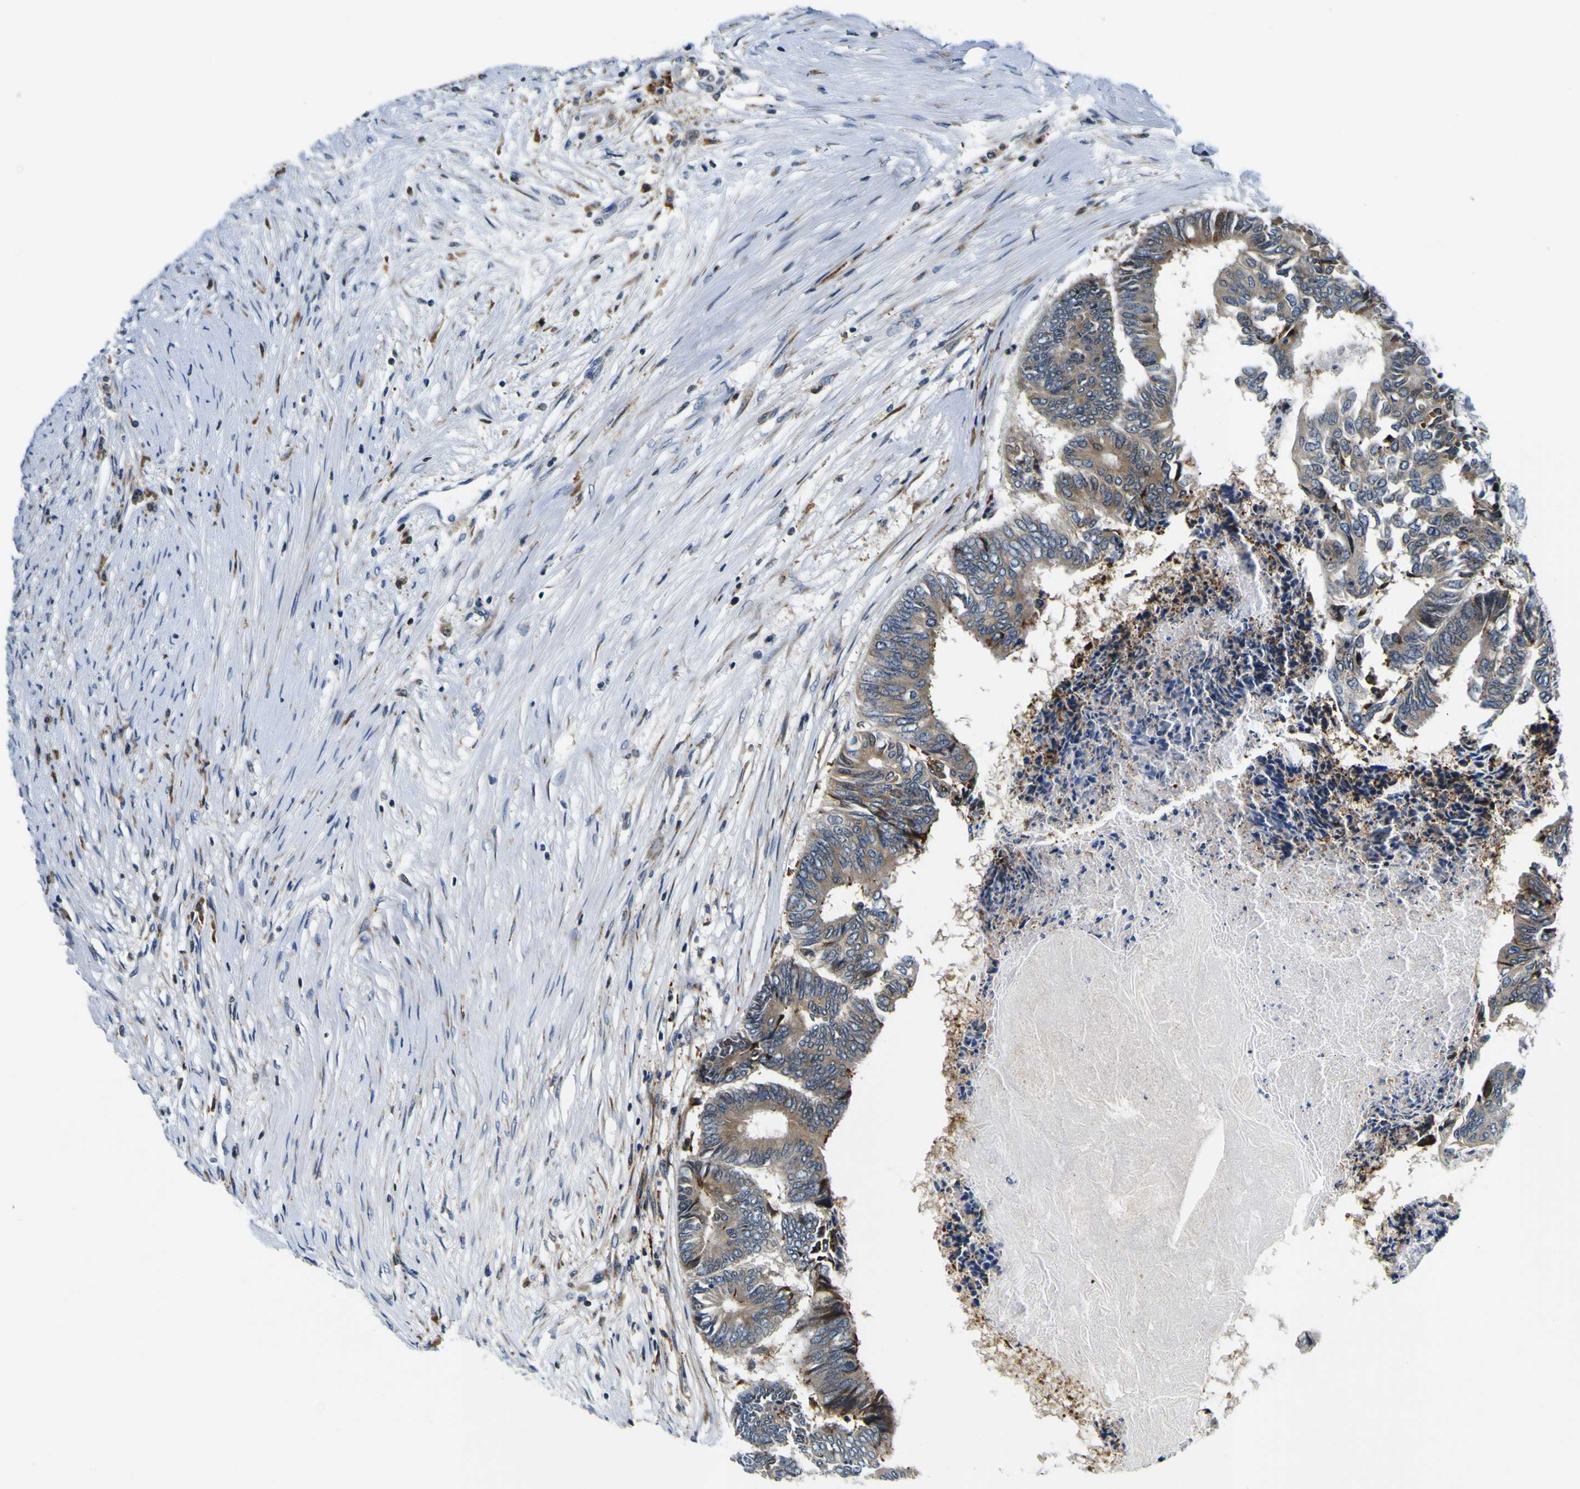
{"staining": {"intensity": "weak", "quantity": ">75%", "location": "cytoplasmic/membranous"}, "tissue": "colorectal cancer", "cell_type": "Tumor cells", "image_type": "cancer", "snomed": [{"axis": "morphology", "description": "Adenocarcinoma, NOS"}, {"axis": "topography", "description": "Rectum"}], "caption": "High-power microscopy captured an immunohistochemistry (IHC) image of adenocarcinoma (colorectal), revealing weak cytoplasmic/membranous staining in approximately >75% of tumor cells.", "gene": "NLRP3", "patient": {"sex": "male", "age": 63}}